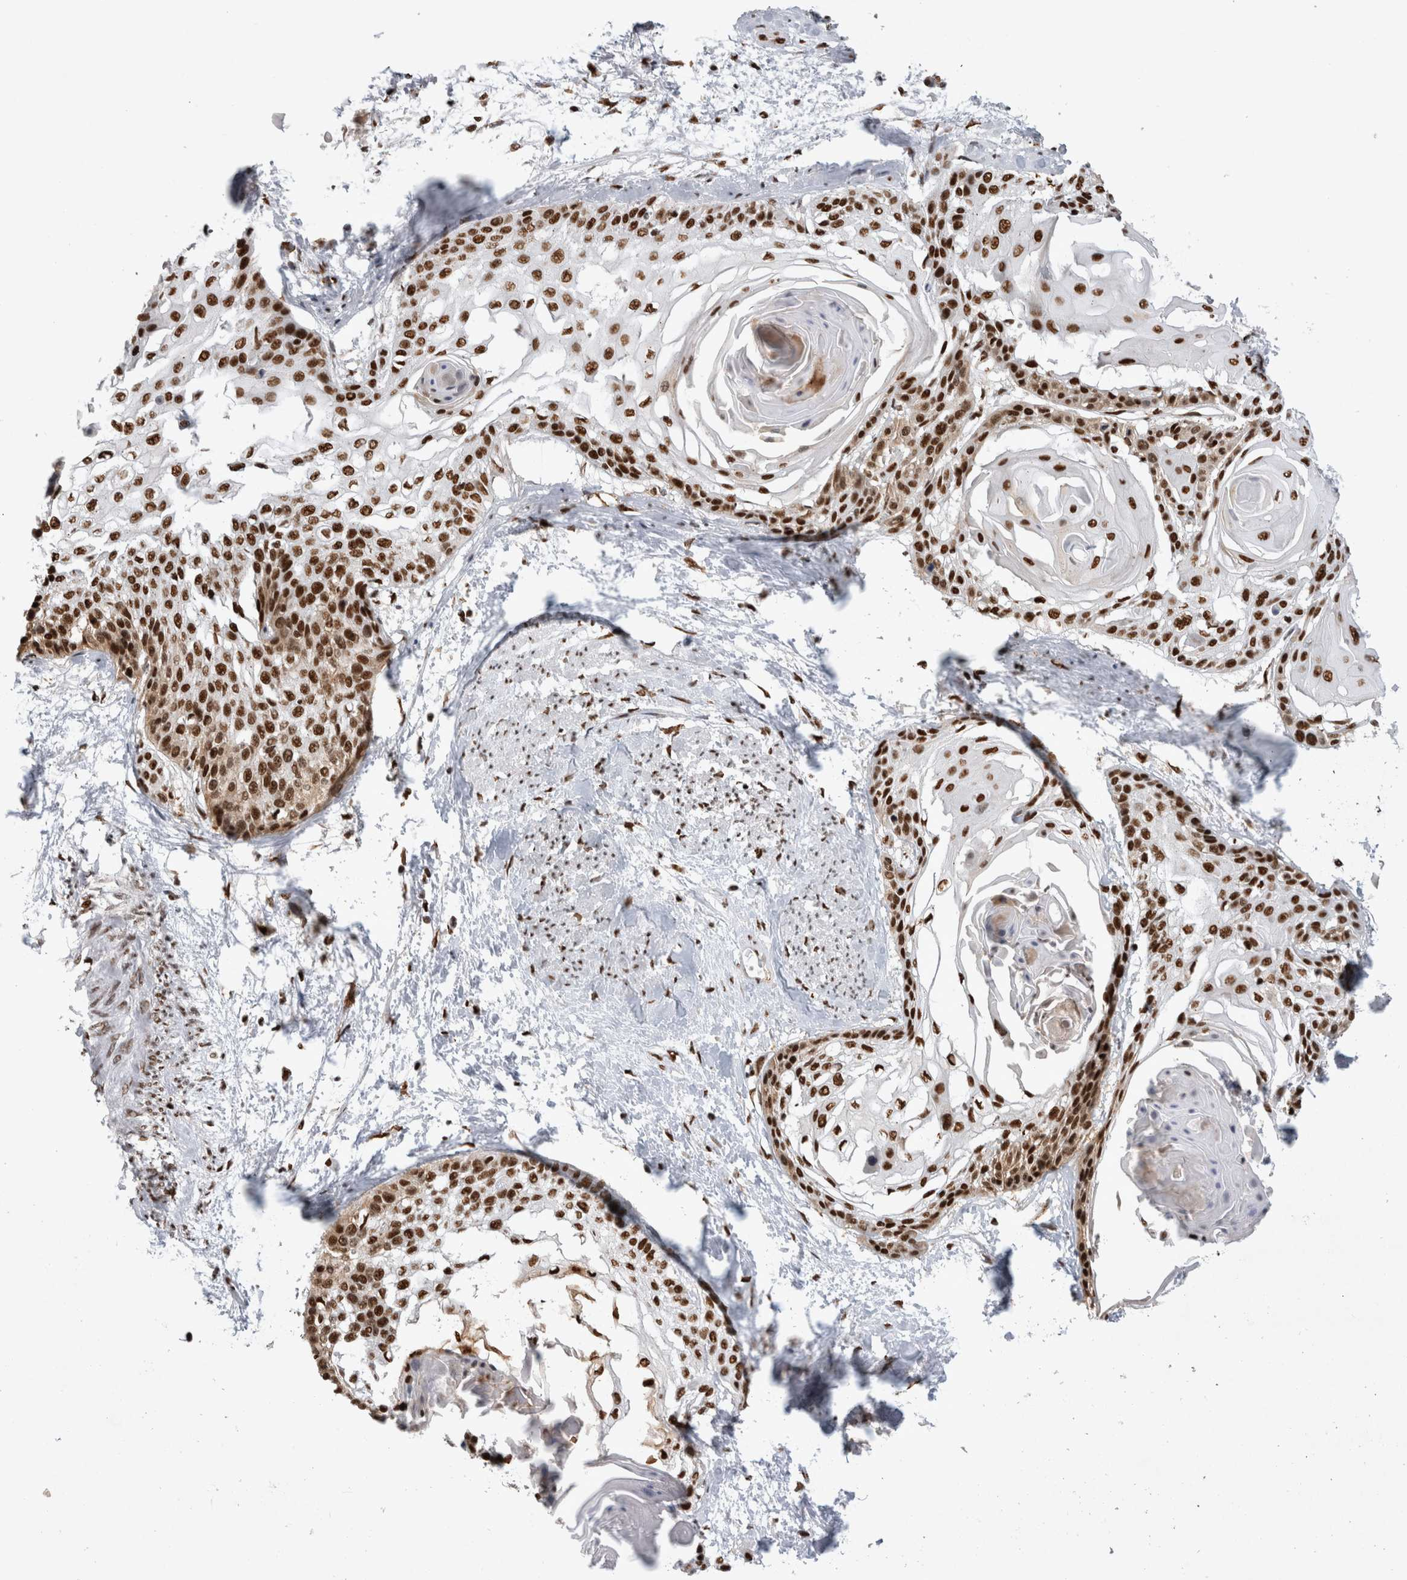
{"staining": {"intensity": "strong", "quantity": ">75%", "location": "nuclear"}, "tissue": "cervical cancer", "cell_type": "Tumor cells", "image_type": "cancer", "snomed": [{"axis": "morphology", "description": "Squamous cell carcinoma, NOS"}, {"axis": "topography", "description": "Cervix"}], "caption": "IHC staining of cervical cancer (squamous cell carcinoma), which reveals high levels of strong nuclear positivity in approximately >75% of tumor cells indicating strong nuclear protein expression. The staining was performed using DAB (brown) for protein detection and nuclei were counterstained in hematoxylin (blue).", "gene": "EYA2", "patient": {"sex": "female", "age": 57}}